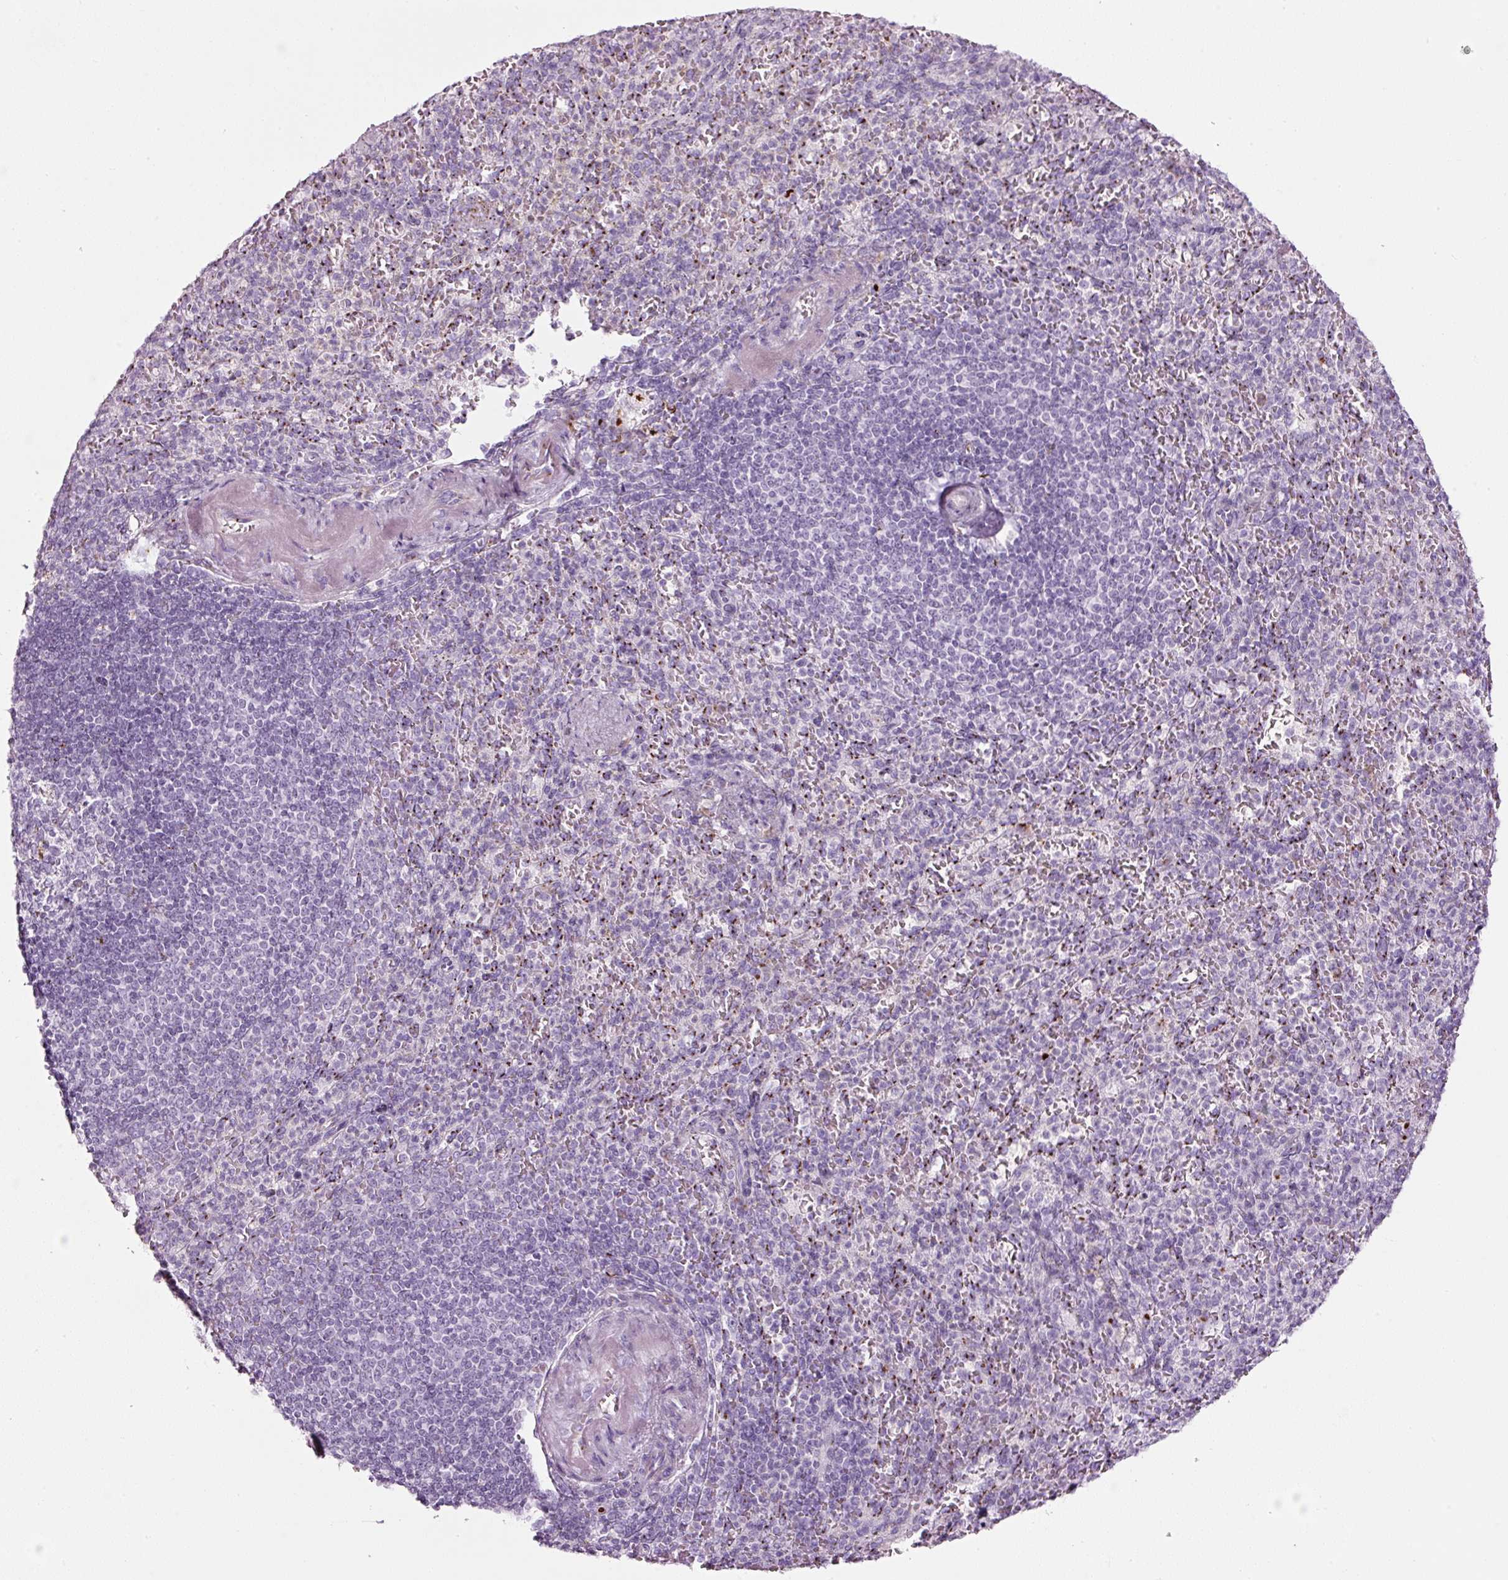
{"staining": {"intensity": "moderate", "quantity": "<25%", "location": "cytoplasmic/membranous"}, "tissue": "spleen", "cell_type": "Cells in red pulp", "image_type": "normal", "snomed": [{"axis": "morphology", "description": "Normal tissue, NOS"}, {"axis": "topography", "description": "Spleen"}], "caption": "DAB immunohistochemical staining of normal human spleen displays moderate cytoplasmic/membranous protein positivity in about <25% of cells in red pulp. (Brightfield microscopy of DAB IHC at high magnification).", "gene": "SDF4", "patient": {"sex": "female", "age": 74}}